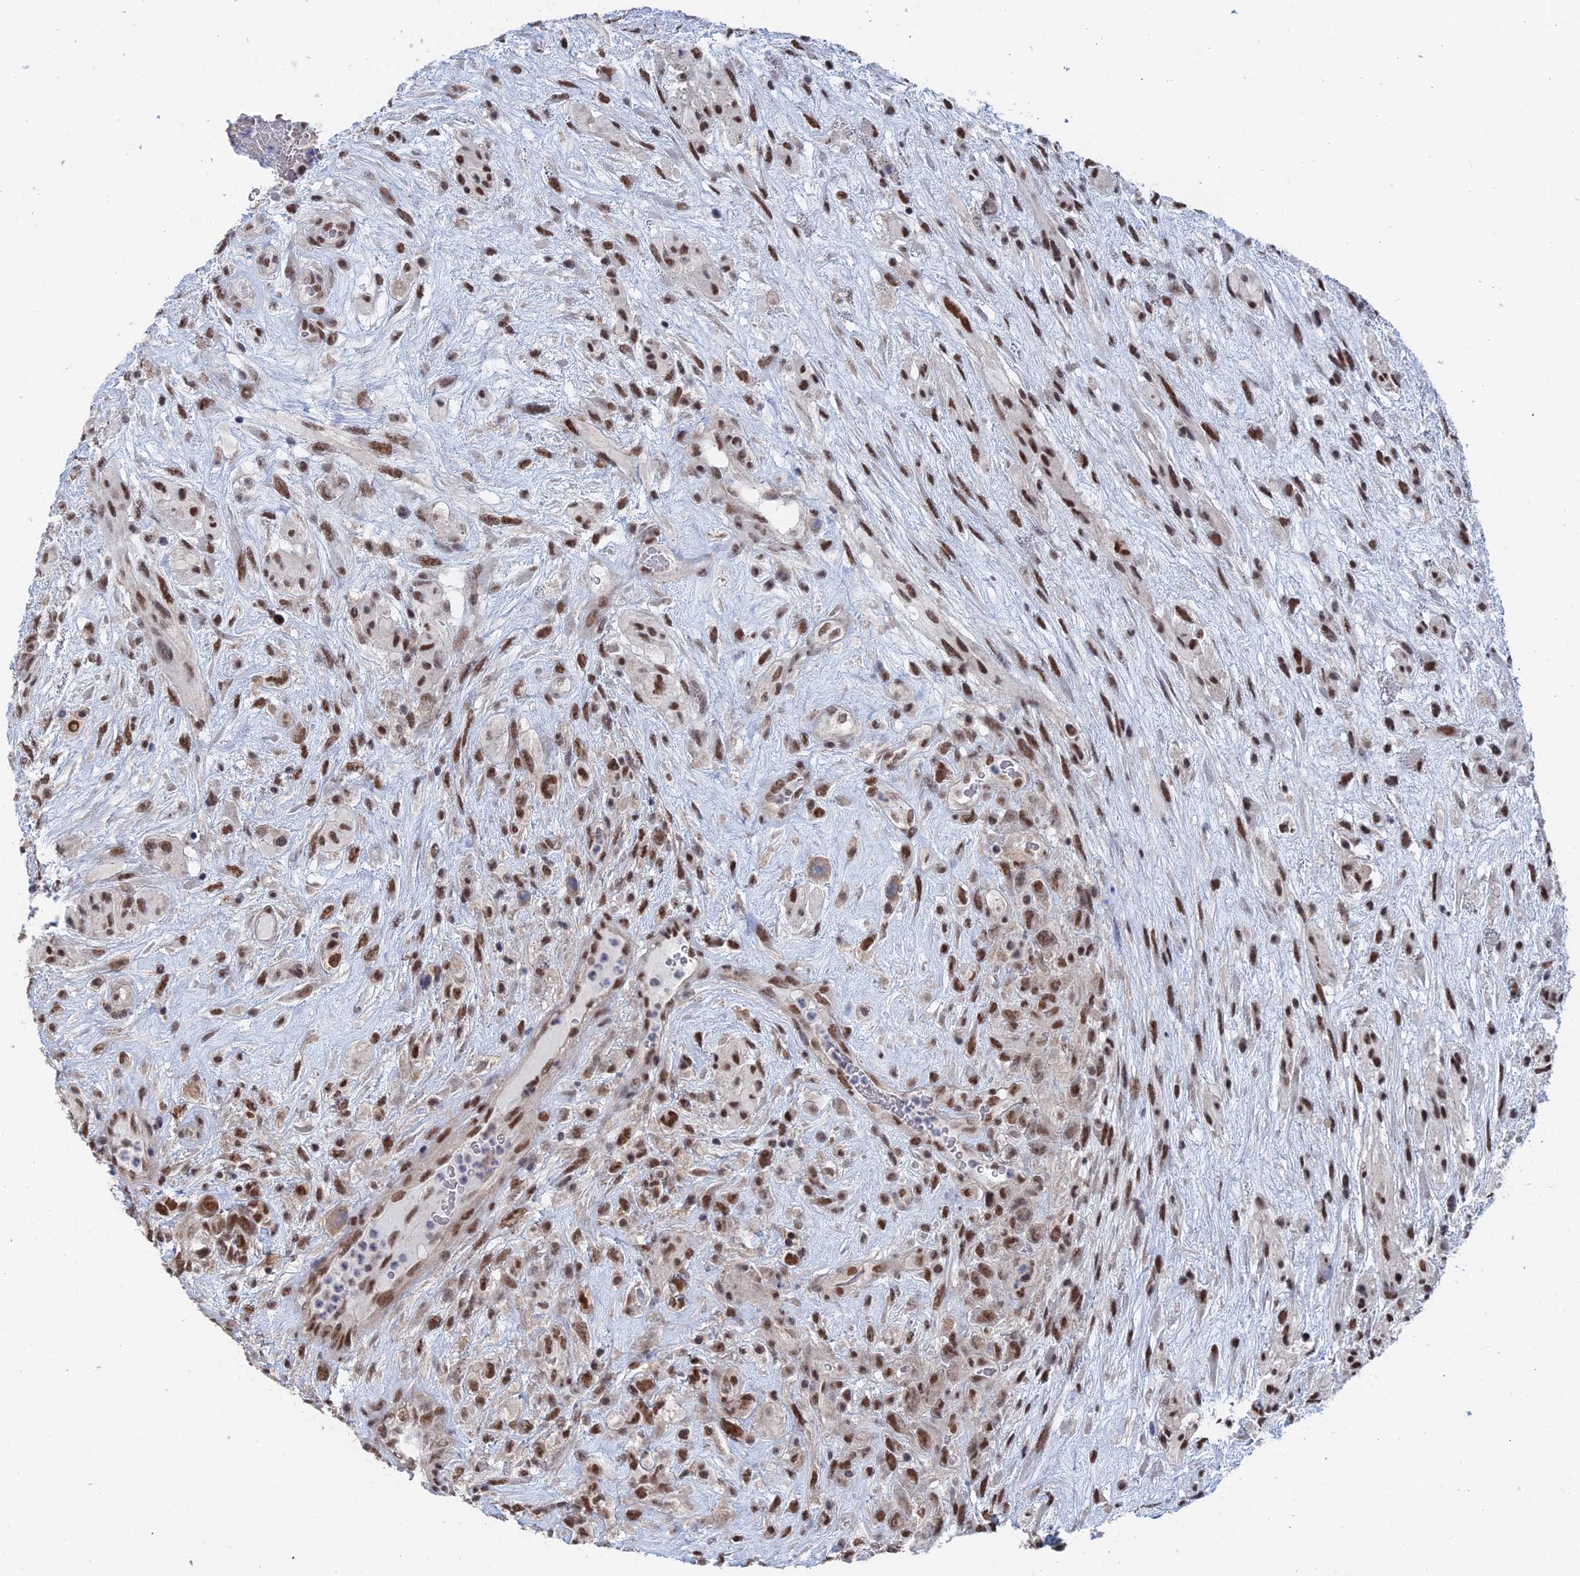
{"staining": {"intensity": "moderate", "quantity": ">75%", "location": "nuclear"}, "tissue": "glioma", "cell_type": "Tumor cells", "image_type": "cancer", "snomed": [{"axis": "morphology", "description": "Glioma, malignant, High grade"}, {"axis": "topography", "description": "Brain"}], "caption": "Brown immunohistochemical staining in human malignant high-grade glioma demonstrates moderate nuclear expression in approximately >75% of tumor cells.", "gene": "TSSC4", "patient": {"sex": "male", "age": 61}}